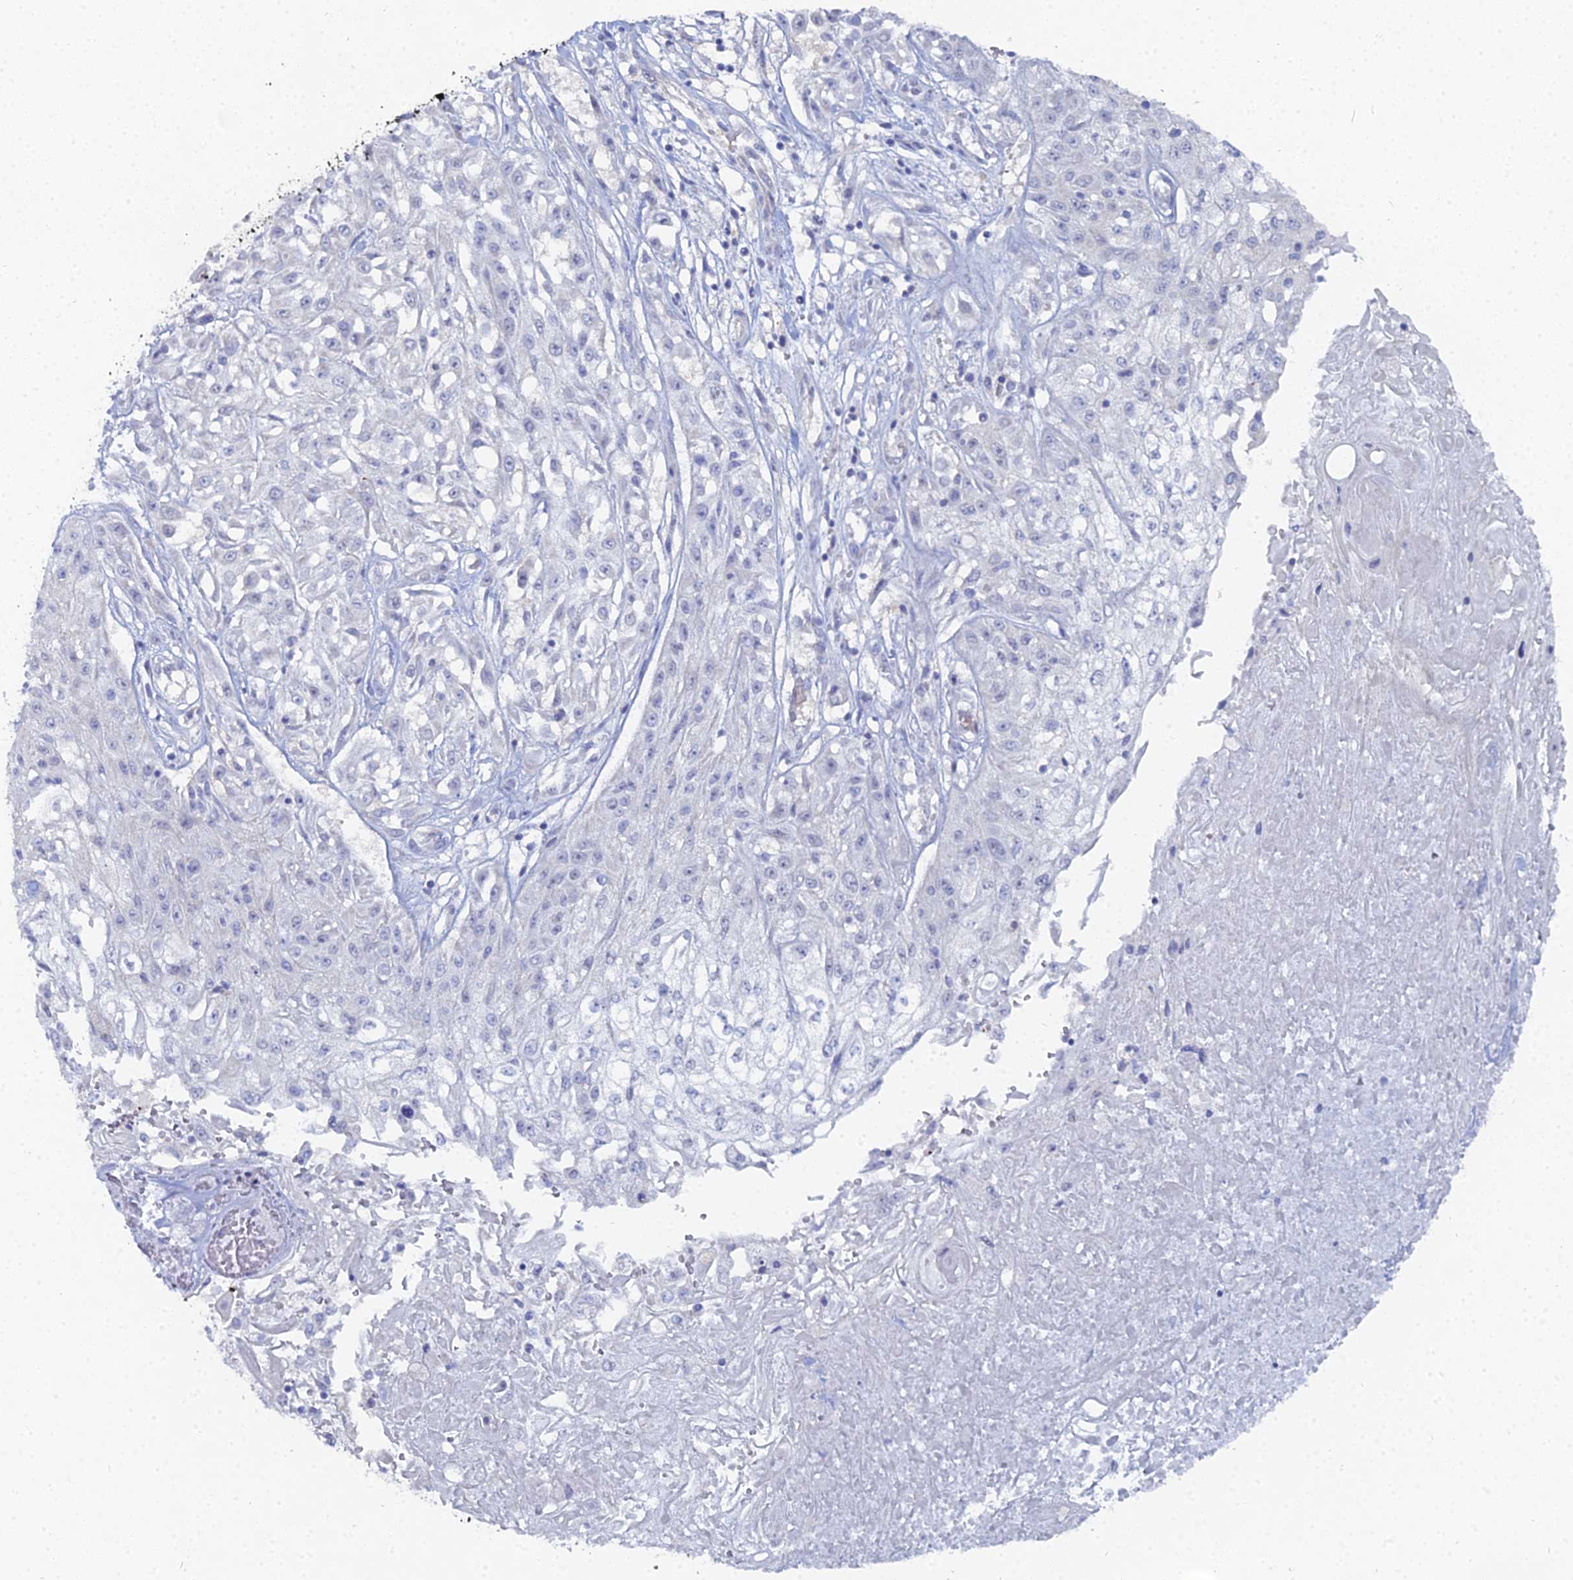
{"staining": {"intensity": "negative", "quantity": "none", "location": "none"}, "tissue": "skin cancer", "cell_type": "Tumor cells", "image_type": "cancer", "snomed": [{"axis": "morphology", "description": "Squamous cell carcinoma, NOS"}, {"axis": "morphology", "description": "Squamous cell carcinoma, metastatic, NOS"}, {"axis": "topography", "description": "Skin"}, {"axis": "topography", "description": "Lymph node"}], "caption": "DAB immunohistochemical staining of squamous cell carcinoma (skin) demonstrates no significant positivity in tumor cells. Nuclei are stained in blue.", "gene": "THAP4", "patient": {"sex": "male", "age": 75}}